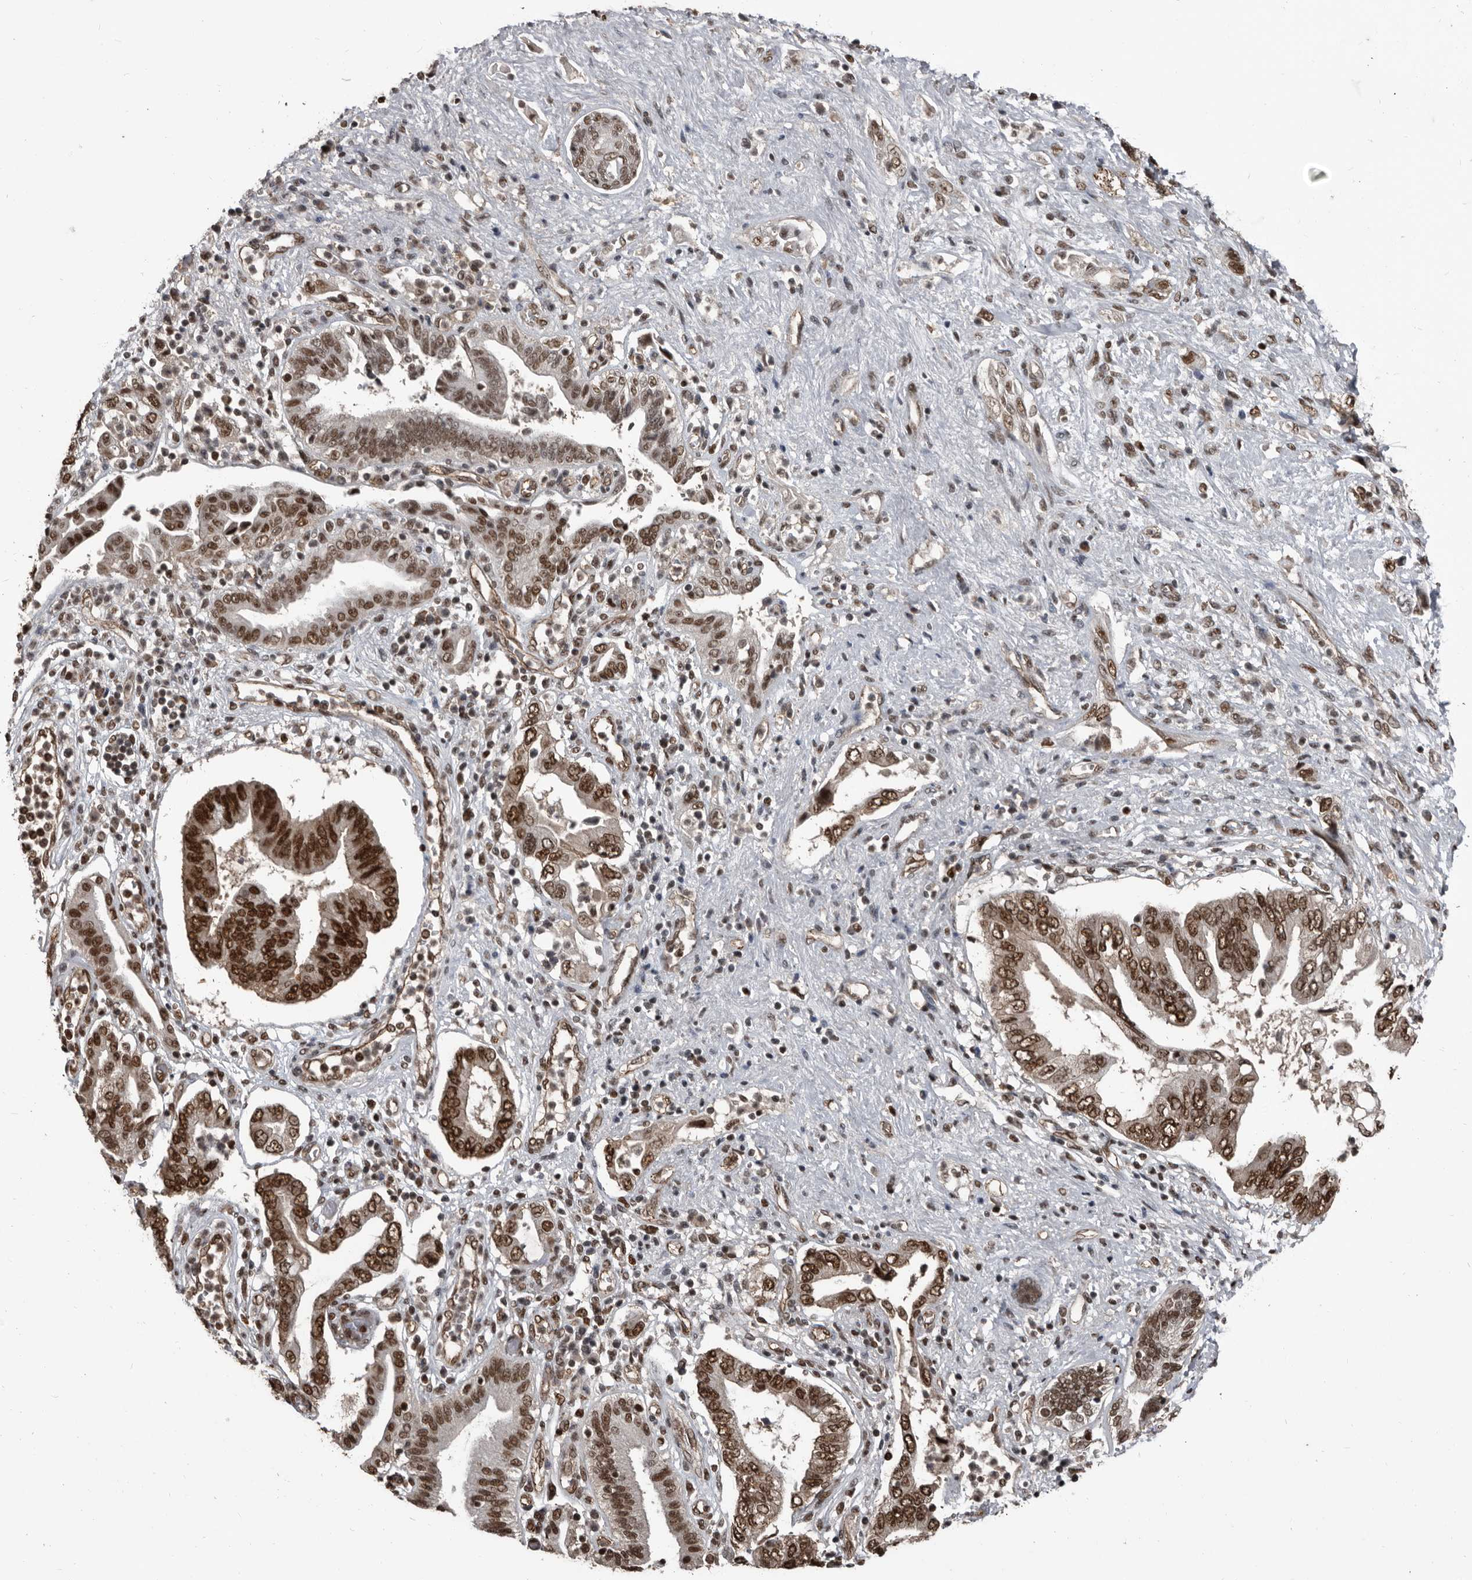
{"staining": {"intensity": "strong", "quantity": ">75%", "location": "nuclear"}, "tissue": "pancreatic cancer", "cell_type": "Tumor cells", "image_type": "cancer", "snomed": [{"axis": "morphology", "description": "Adenocarcinoma, NOS"}, {"axis": "topography", "description": "Pancreas"}], "caption": "IHC (DAB) staining of human pancreatic cancer (adenocarcinoma) demonstrates strong nuclear protein expression in approximately >75% of tumor cells.", "gene": "CHD1L", "patient": {"sex": "female", "age": 73}}